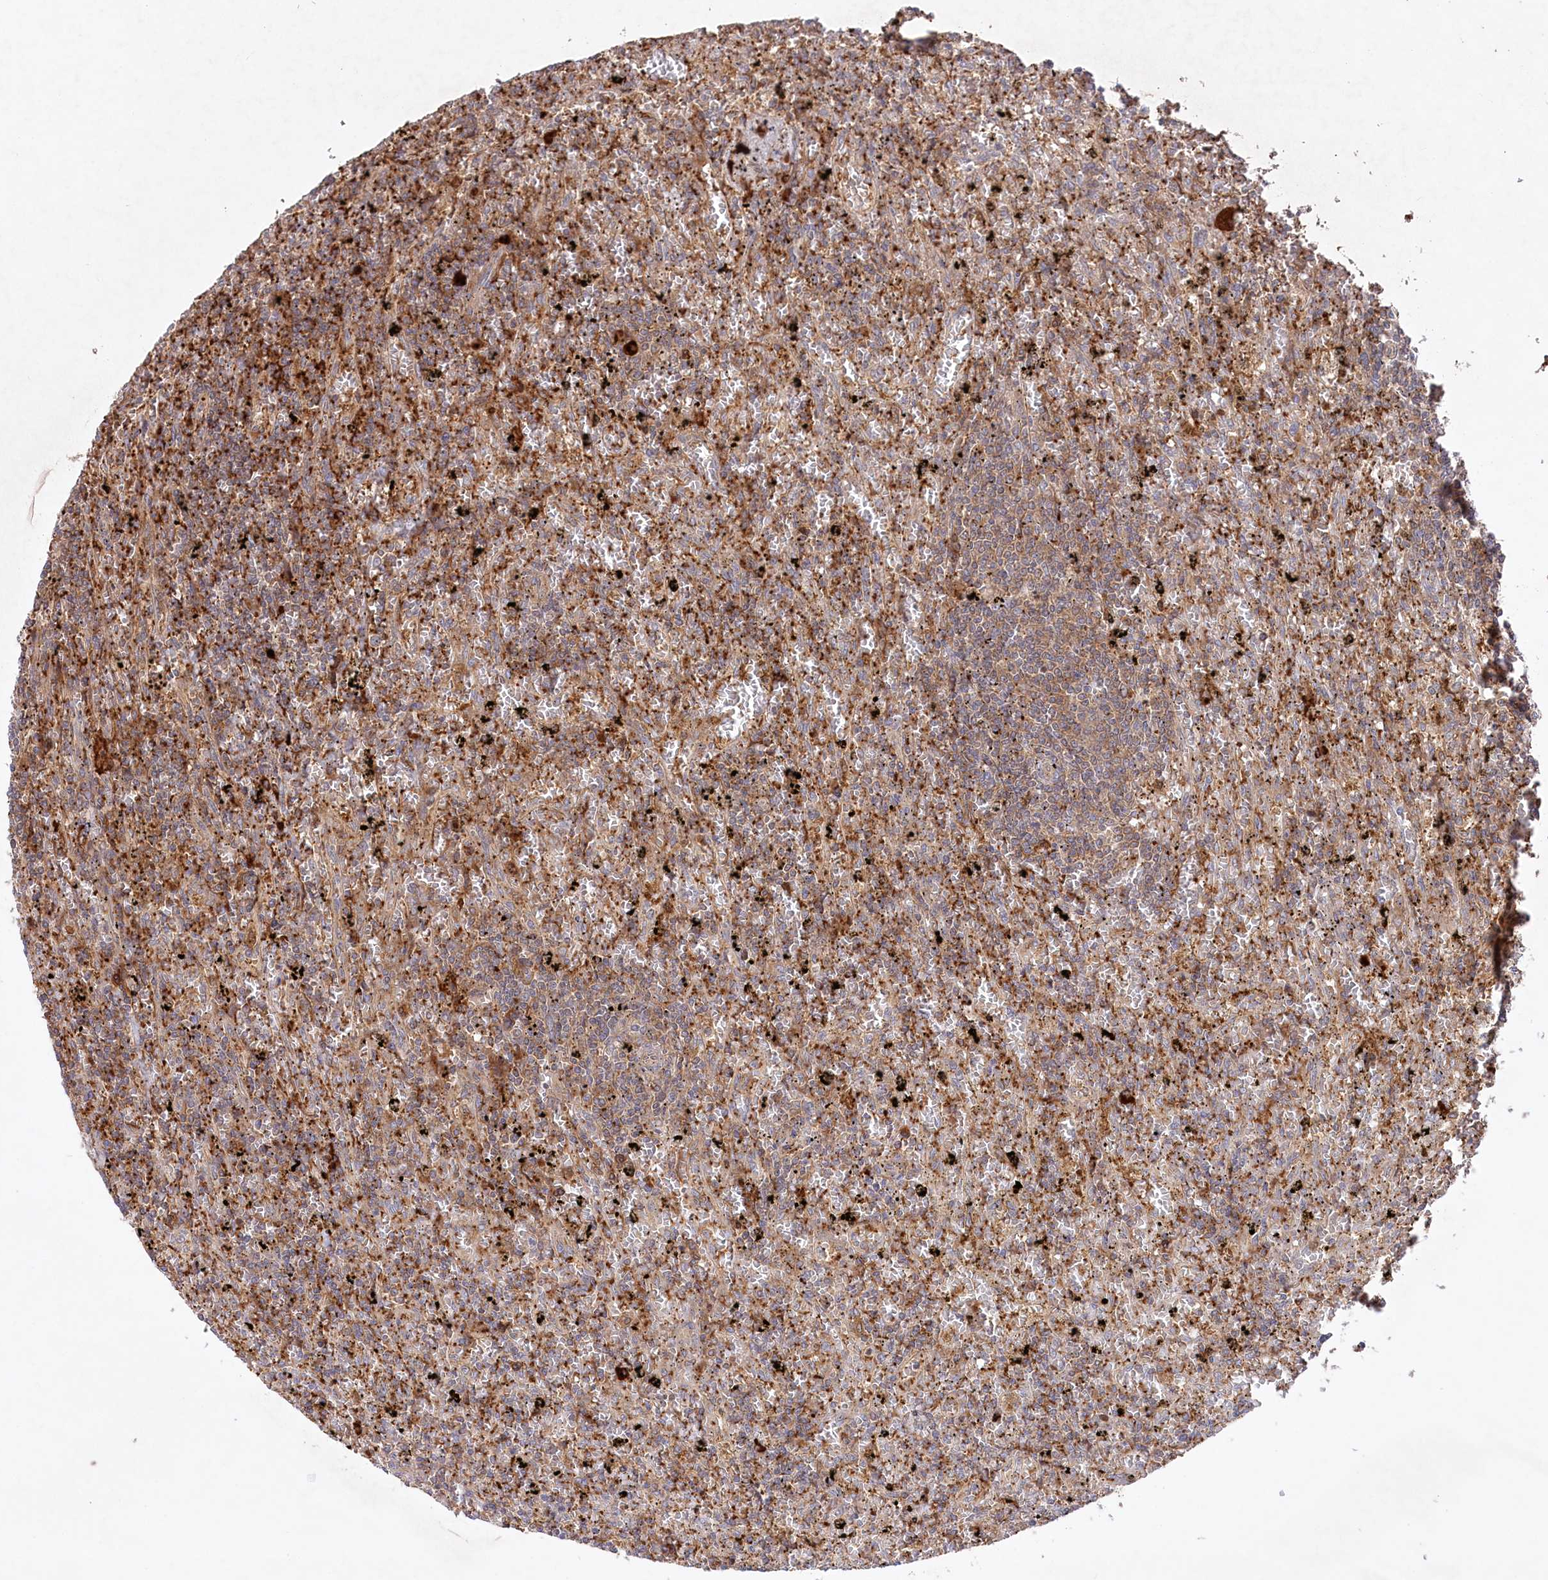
{"staining": {"intensity": "moderate", "quantity": ">75%", "location": "cytoplasmic/membranous"}, "tissue": "lymphoma", "cell_type": "Tumor cells", "image_type": "cancer", "snomed": [{"axis": "morphology", "description": "Malignant lymphoma, non-Hodgkin's type, Low grade"}, {"axis": "topography", "description": "Spleen"}], "caption": "Immunohistochemical staining of lymphoma displays medium levels of moderate cytoplasmic/membranous protein positivity in approximately >75% of tumor cells.", "gene": "PPP1R21", "patient": {"sex": "male", "age": 76}}